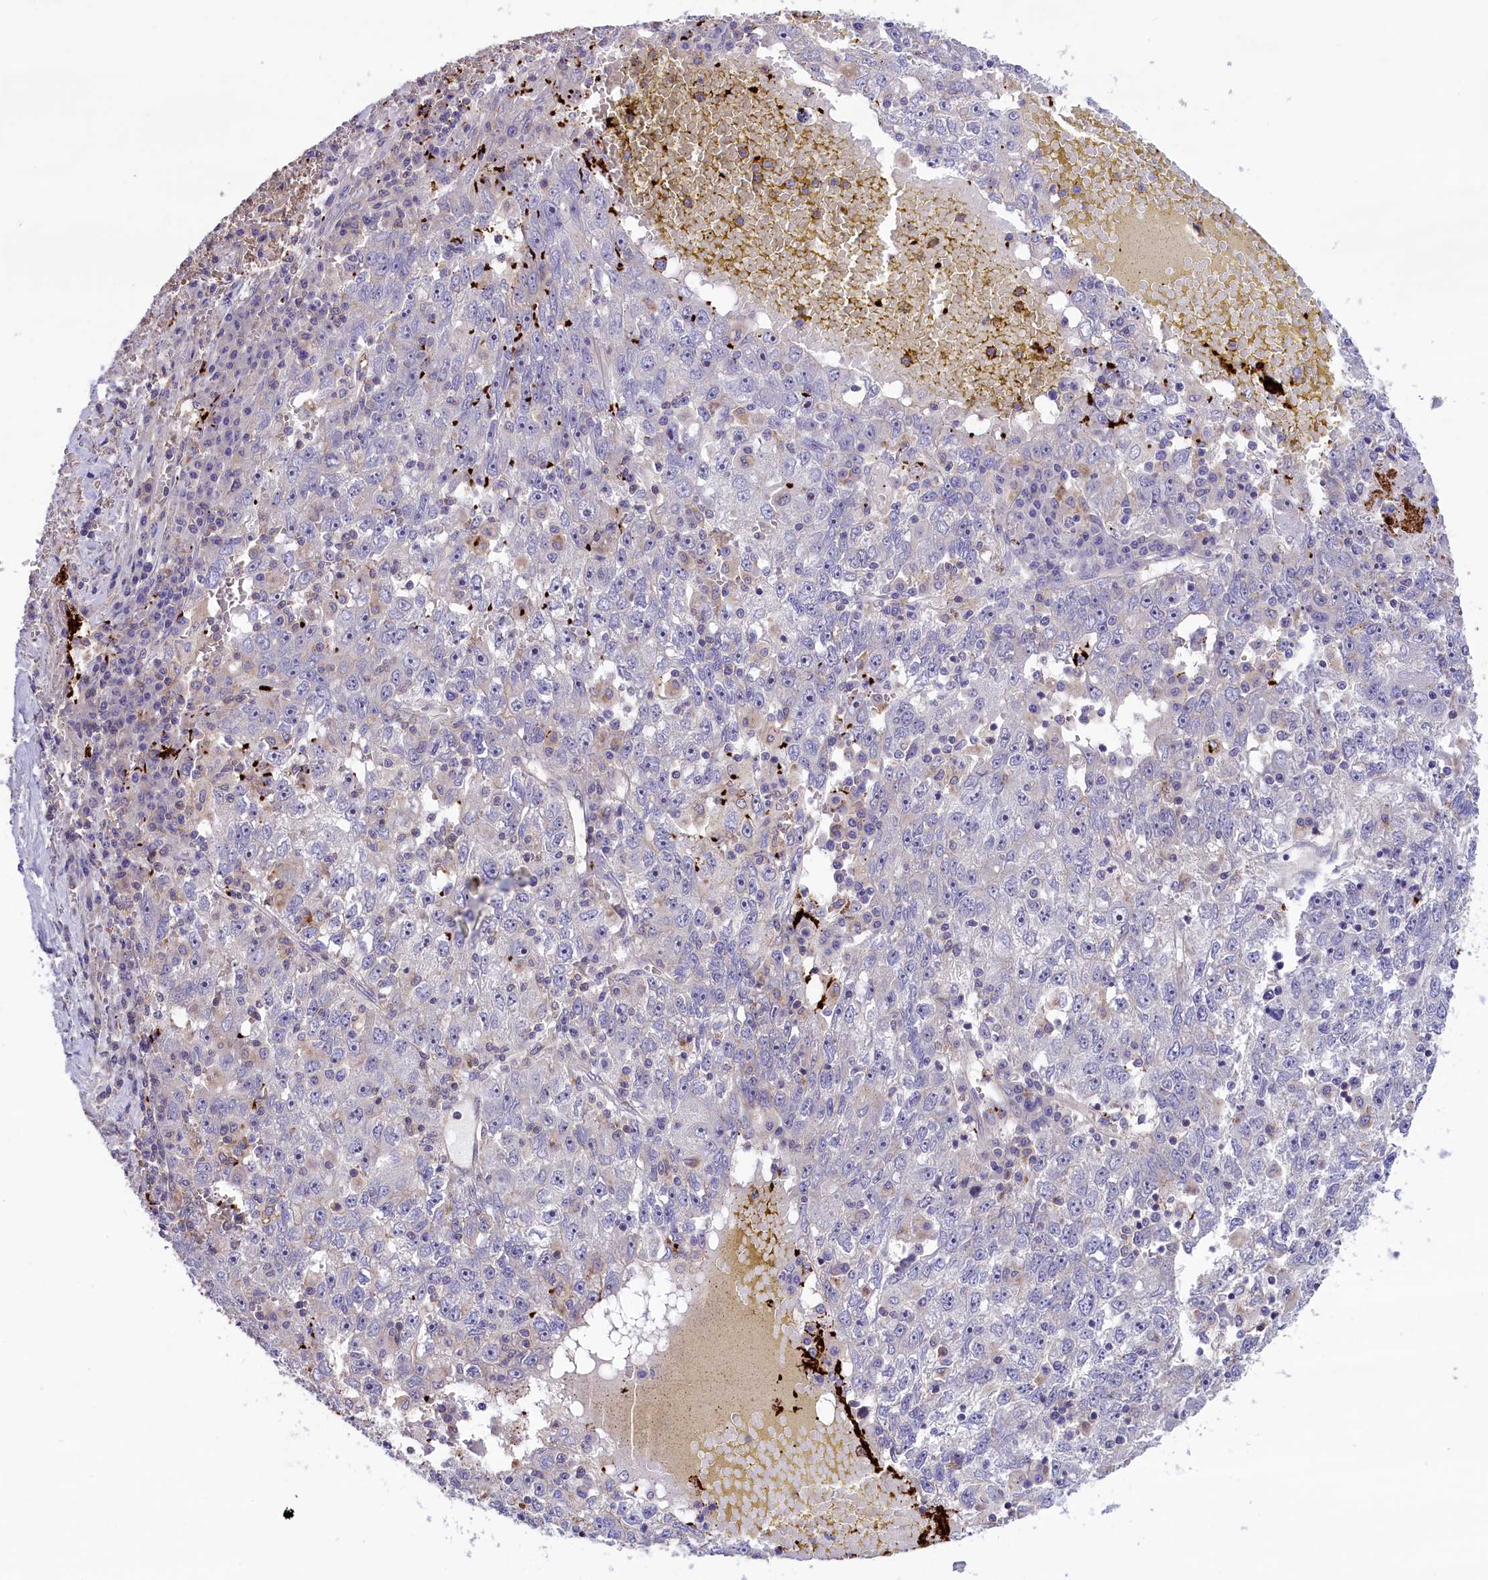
{"staining": {"intensity": "negative", "quantity": "none", "location": "none"}, "tissue": "liver cancer", "cell_type": "Tumor cells", "image_type": "cancer", "snomed": [{"axis": "morphology", "description": "Carcinoma, Hepatocellular, NOS"}, {"axis": "topography", "description": "Liver"}], "caption": "This photomicrograph is of liver cancer stained with IHC to label a protein in brown with the nuclei are counter-stained blue. There is no expression in tumor cells.", "gene": "HEATR3", "patient": {"sex": "male", "age": 49}}